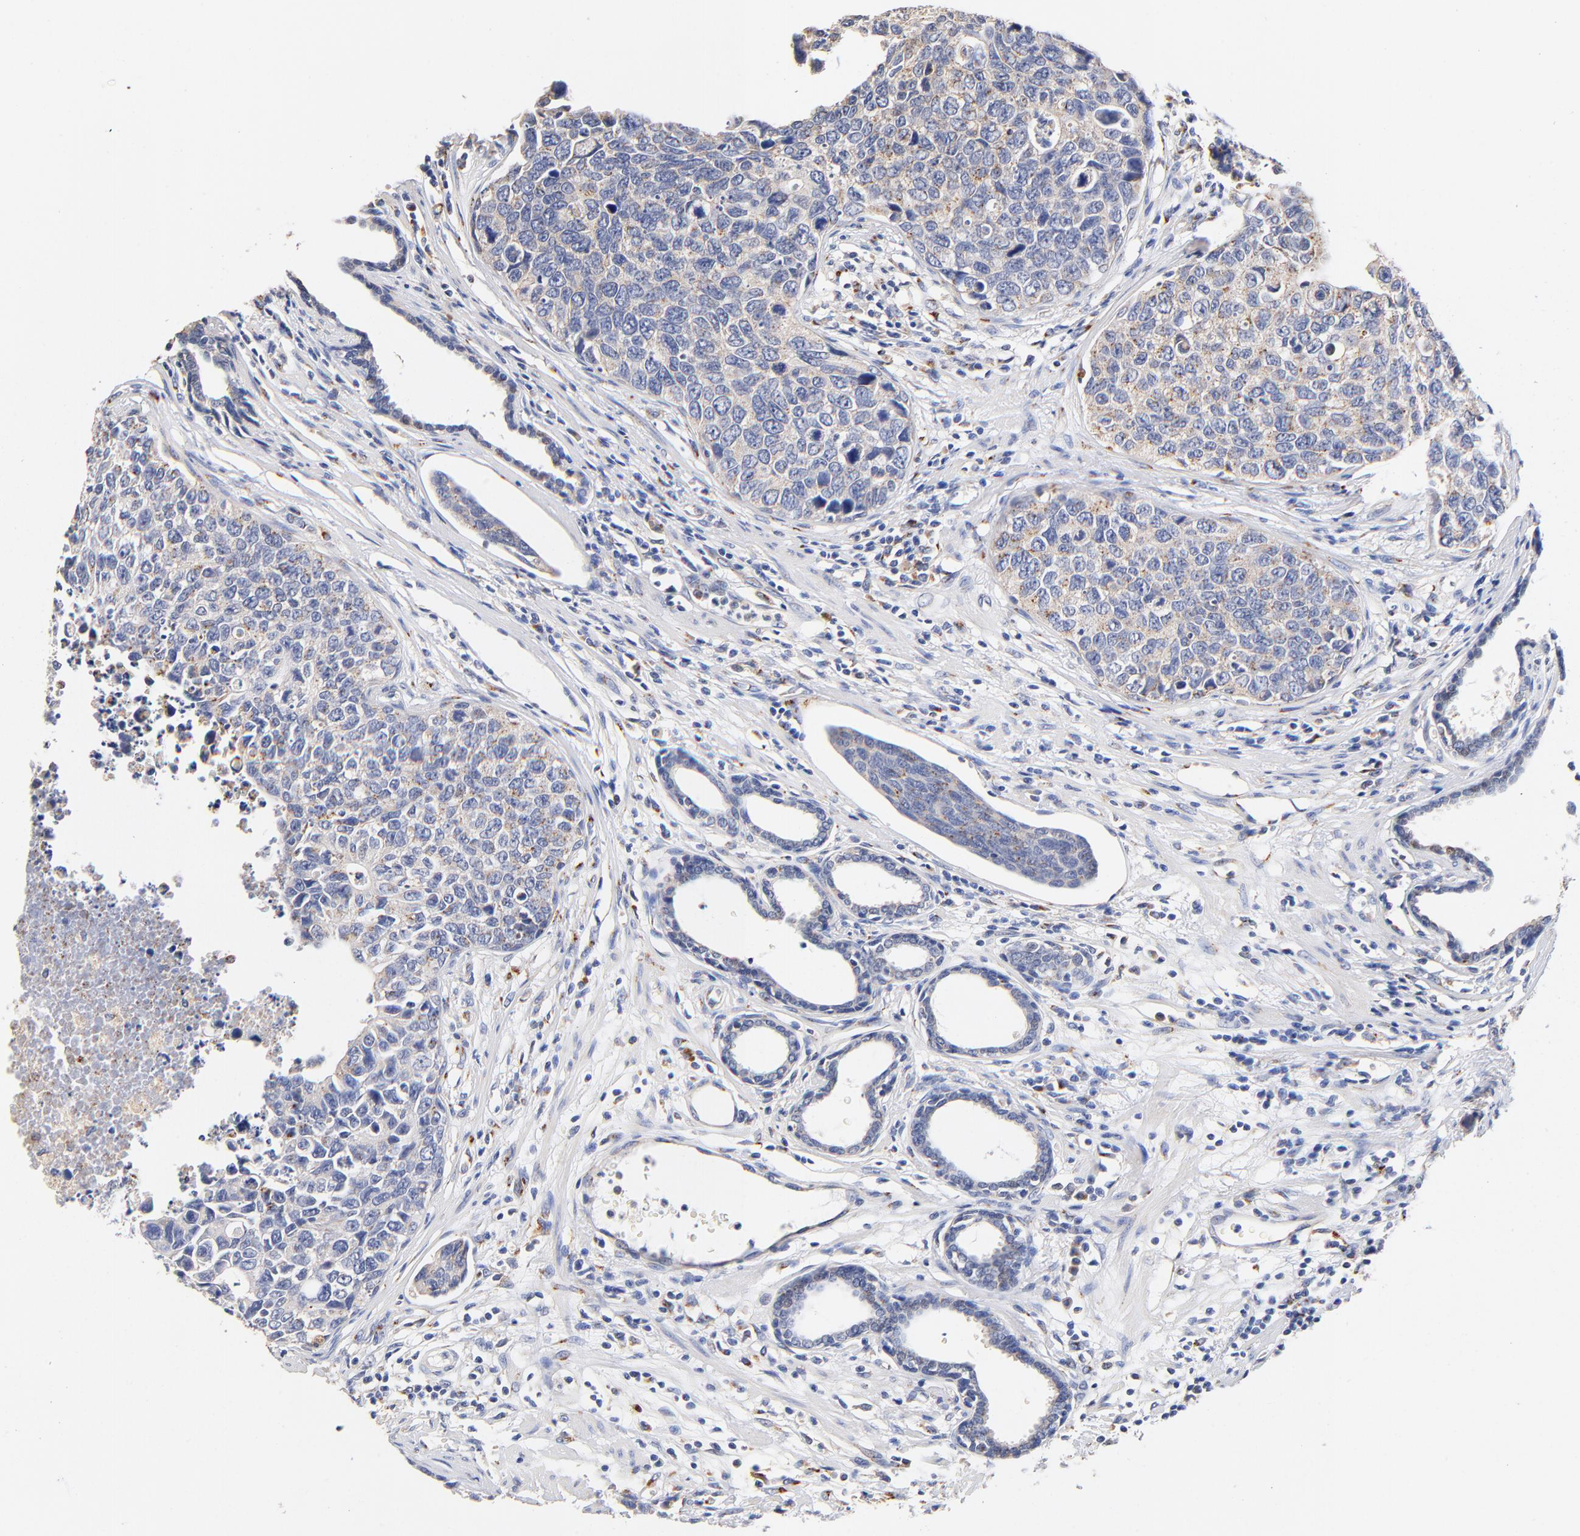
{"staining": {"intensity": "weak", "quantity": ">75%", "location": "cytoplasmic/membranous"}, "tissue": "urothelial cancer", "cell_type": "Tumor cells", "image_type": "cancer", "snomed": [{"axis": "morphology", "description": "Urothelial carcinoma, High grade"}, {"axis": "topography", "description": "Urinary bladder"}], "caption": "An image of human urothelial carcinoma (high-grade) stained for a protein reveals weak cytoplasmic/membranous brown staining in tumor cells.", "gene": "FMNL3", "patient": {"sex": "male", "age": 81}}